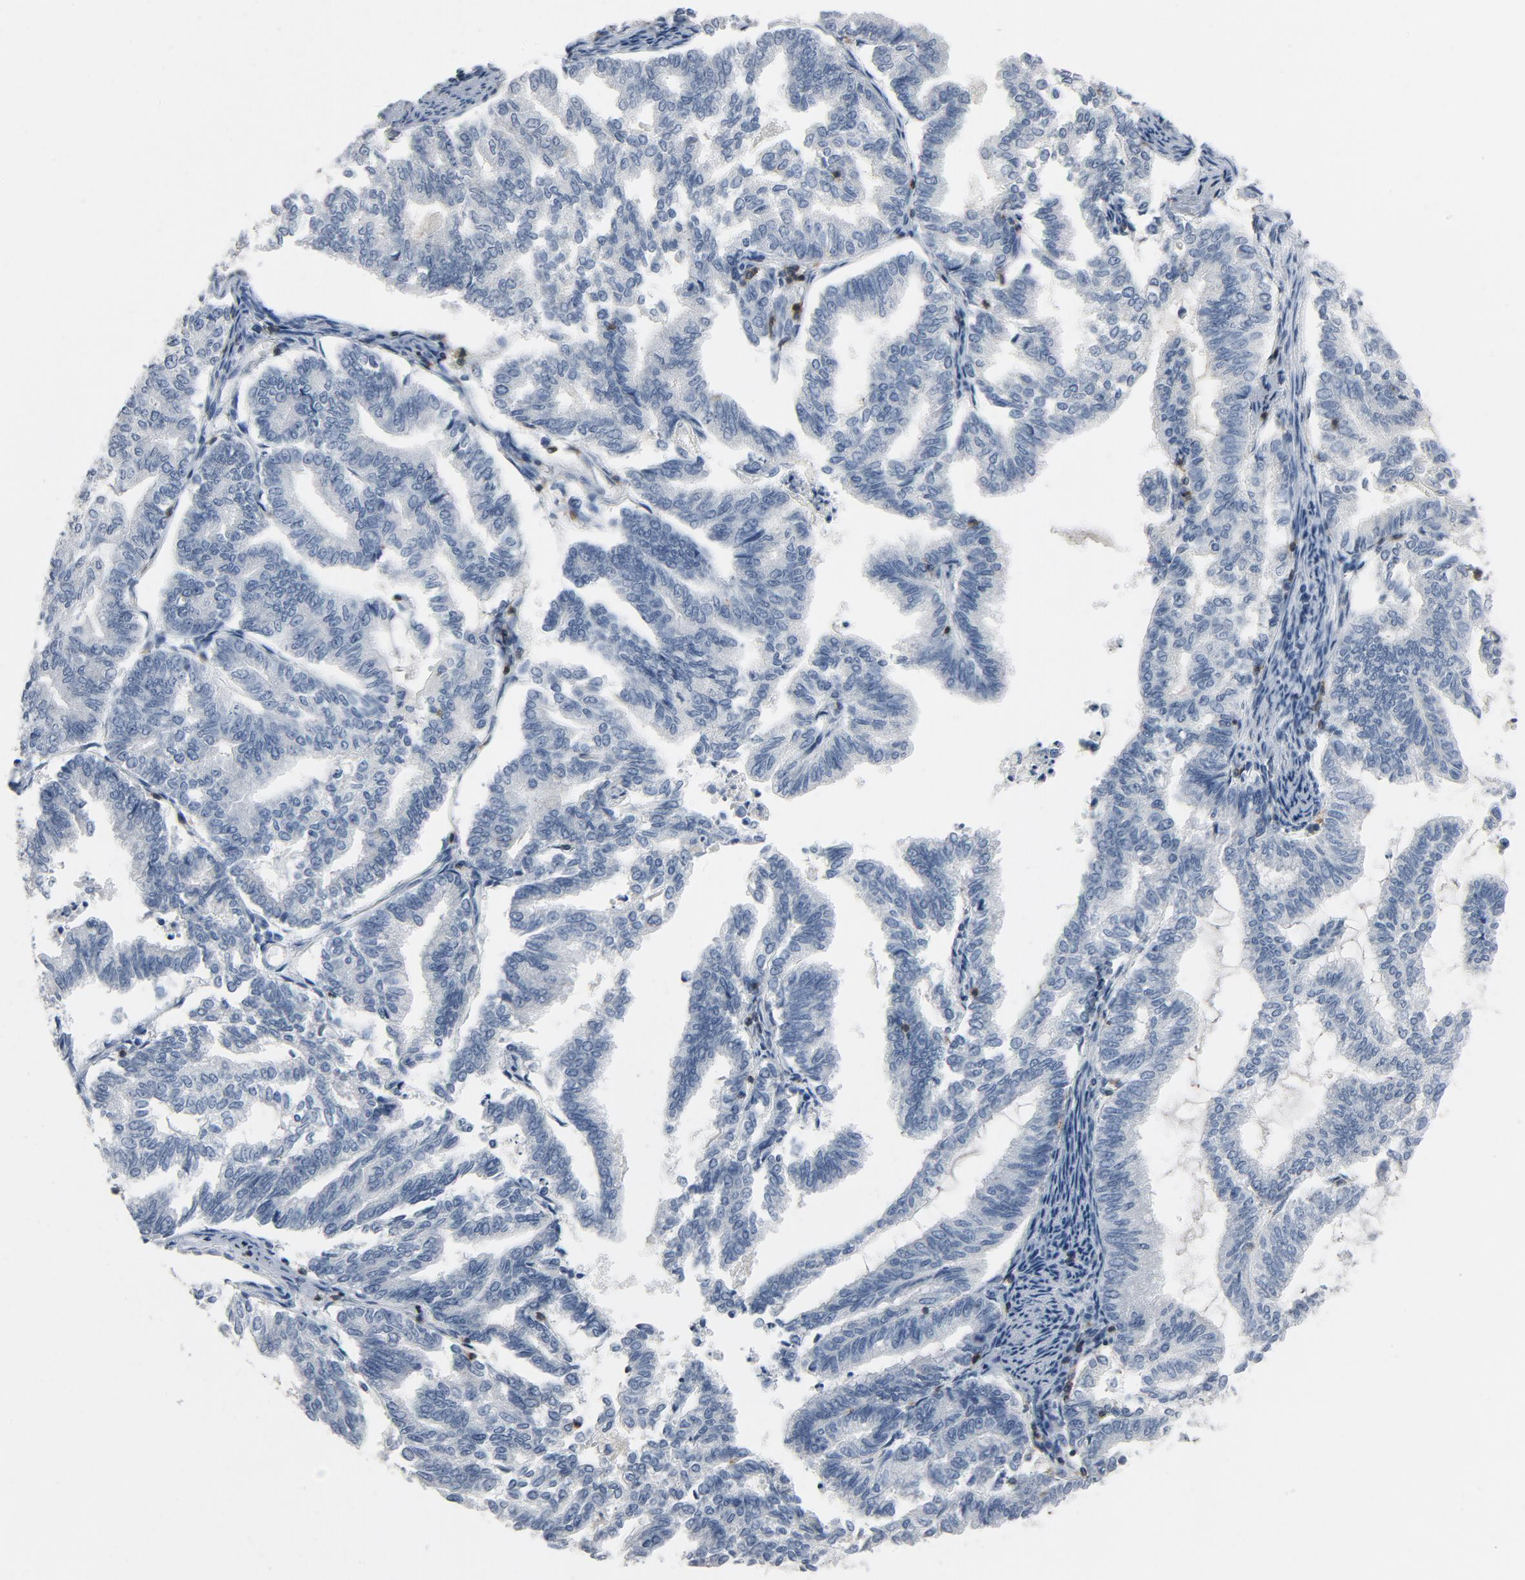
{"staining": {"intensity": "negative", "quantity": "none", "location": "none"}, "tissue": "endometrial cancer", "cell_type": "Tumor cells", "image_type": "cancer", "snomed": [{"axis": "morphology", "description": "Adenocarcinoma, NOS"}, {"axis": "topography", "description": "Endometrium"}], "caption": "This is a photomicrograph of immunohistochemistry staining of endometrial adenocarcinoma, which shows no positivity in tumor cells.", "gene": "LCK", "patient": {"sex": "female", "age": 79}}